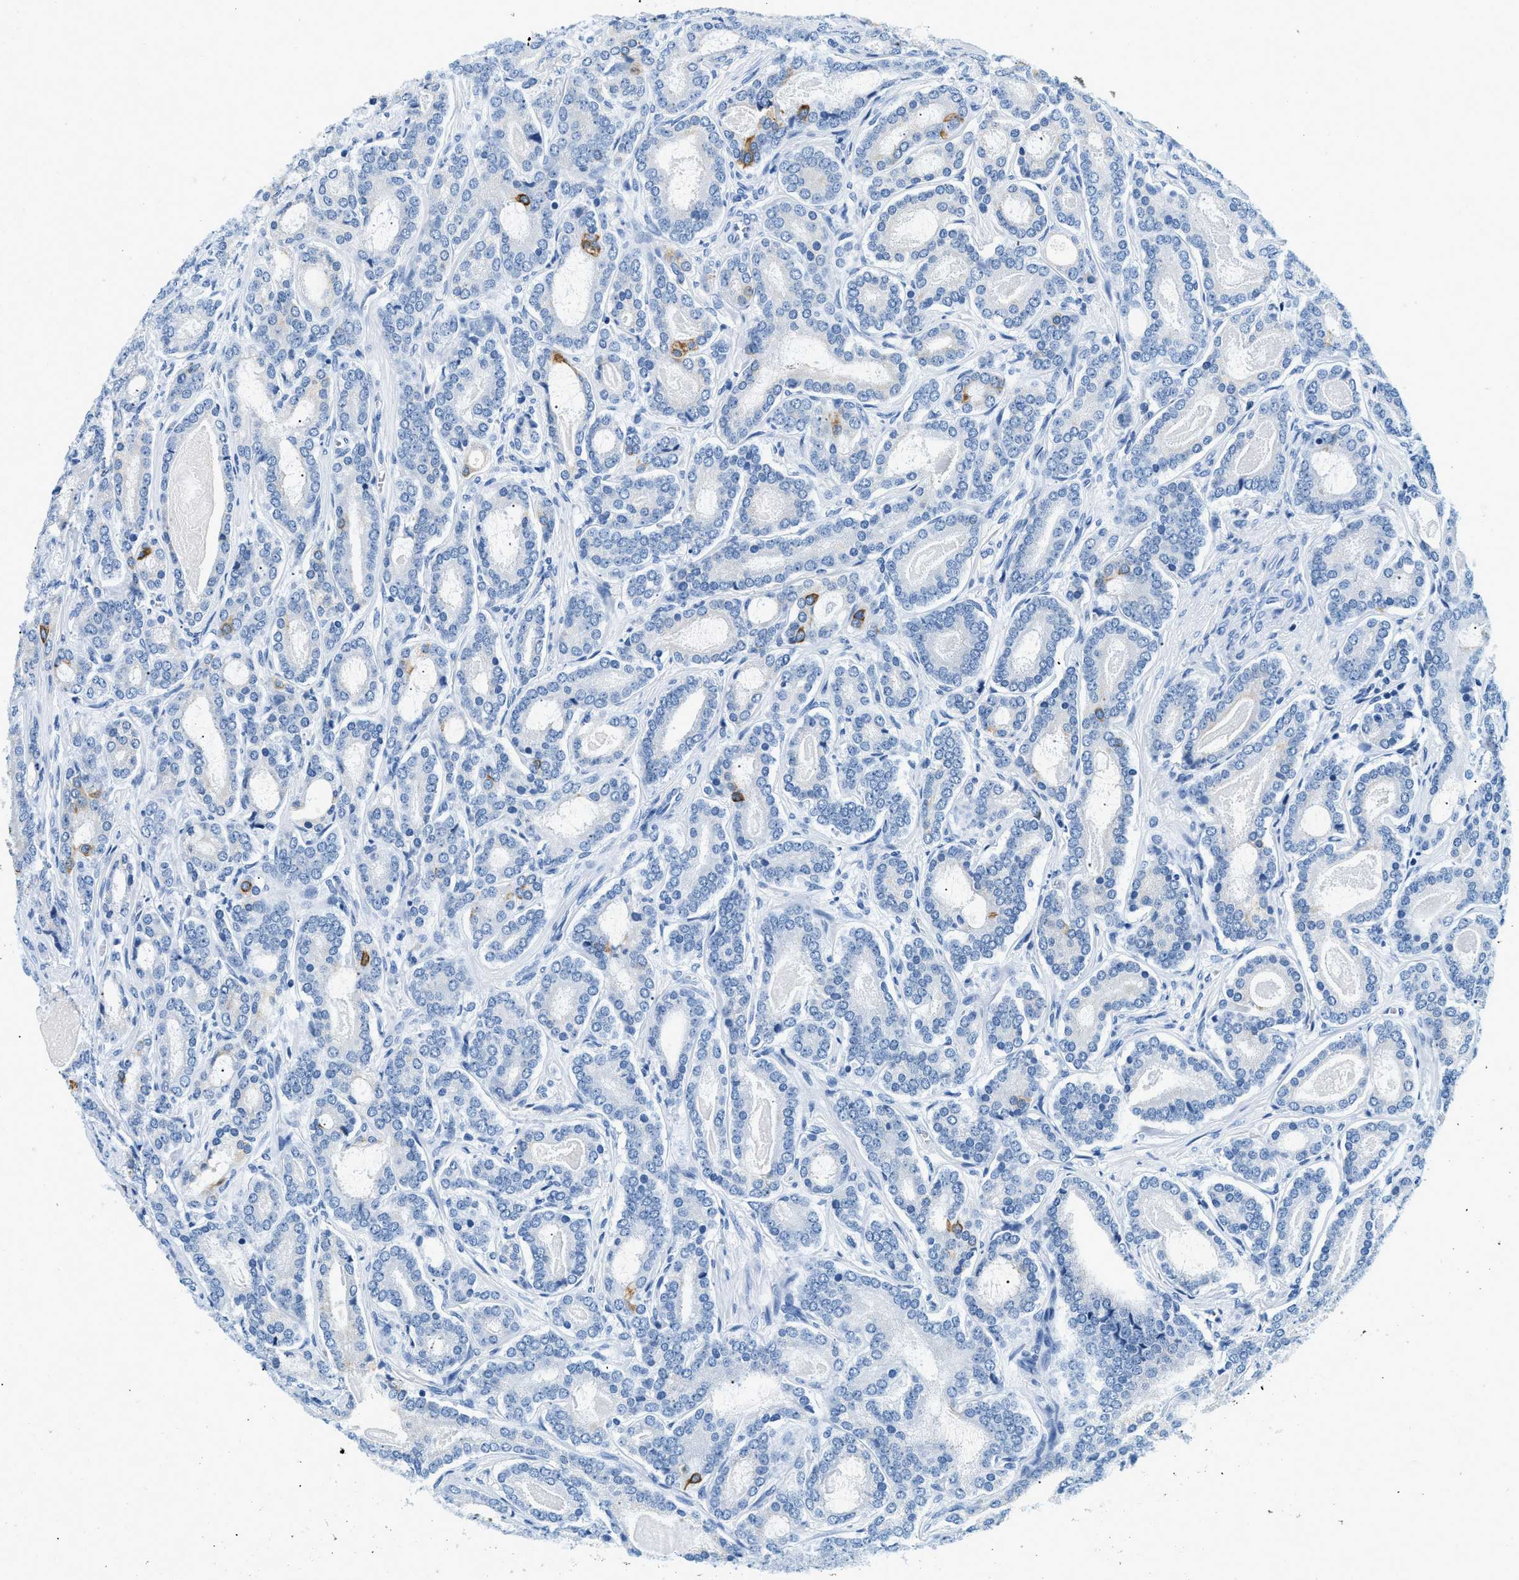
{"staining": {"intensity": "moderate", "quantity": "<25%", "location": "cytoplasmic/membranous"}, "tissue": "prostate cancer", "cell_type": "Tumor cells", "image_type": "cancer", "snomed": [{"axis": "morphology", "description": "Adenocarcinoma, High grade"}, {"axis": "topography", "description": "Prostate"}], "caption": "Immunohistochemistry (IHC) of prostate adenocarcinoma (high-grade) exhibits low levels of moderate cytoplasmic/membranous expression in about <25% of tumor cells.", "gene": "STXBP2", "patient": {"sex": "male", "age": 60}}